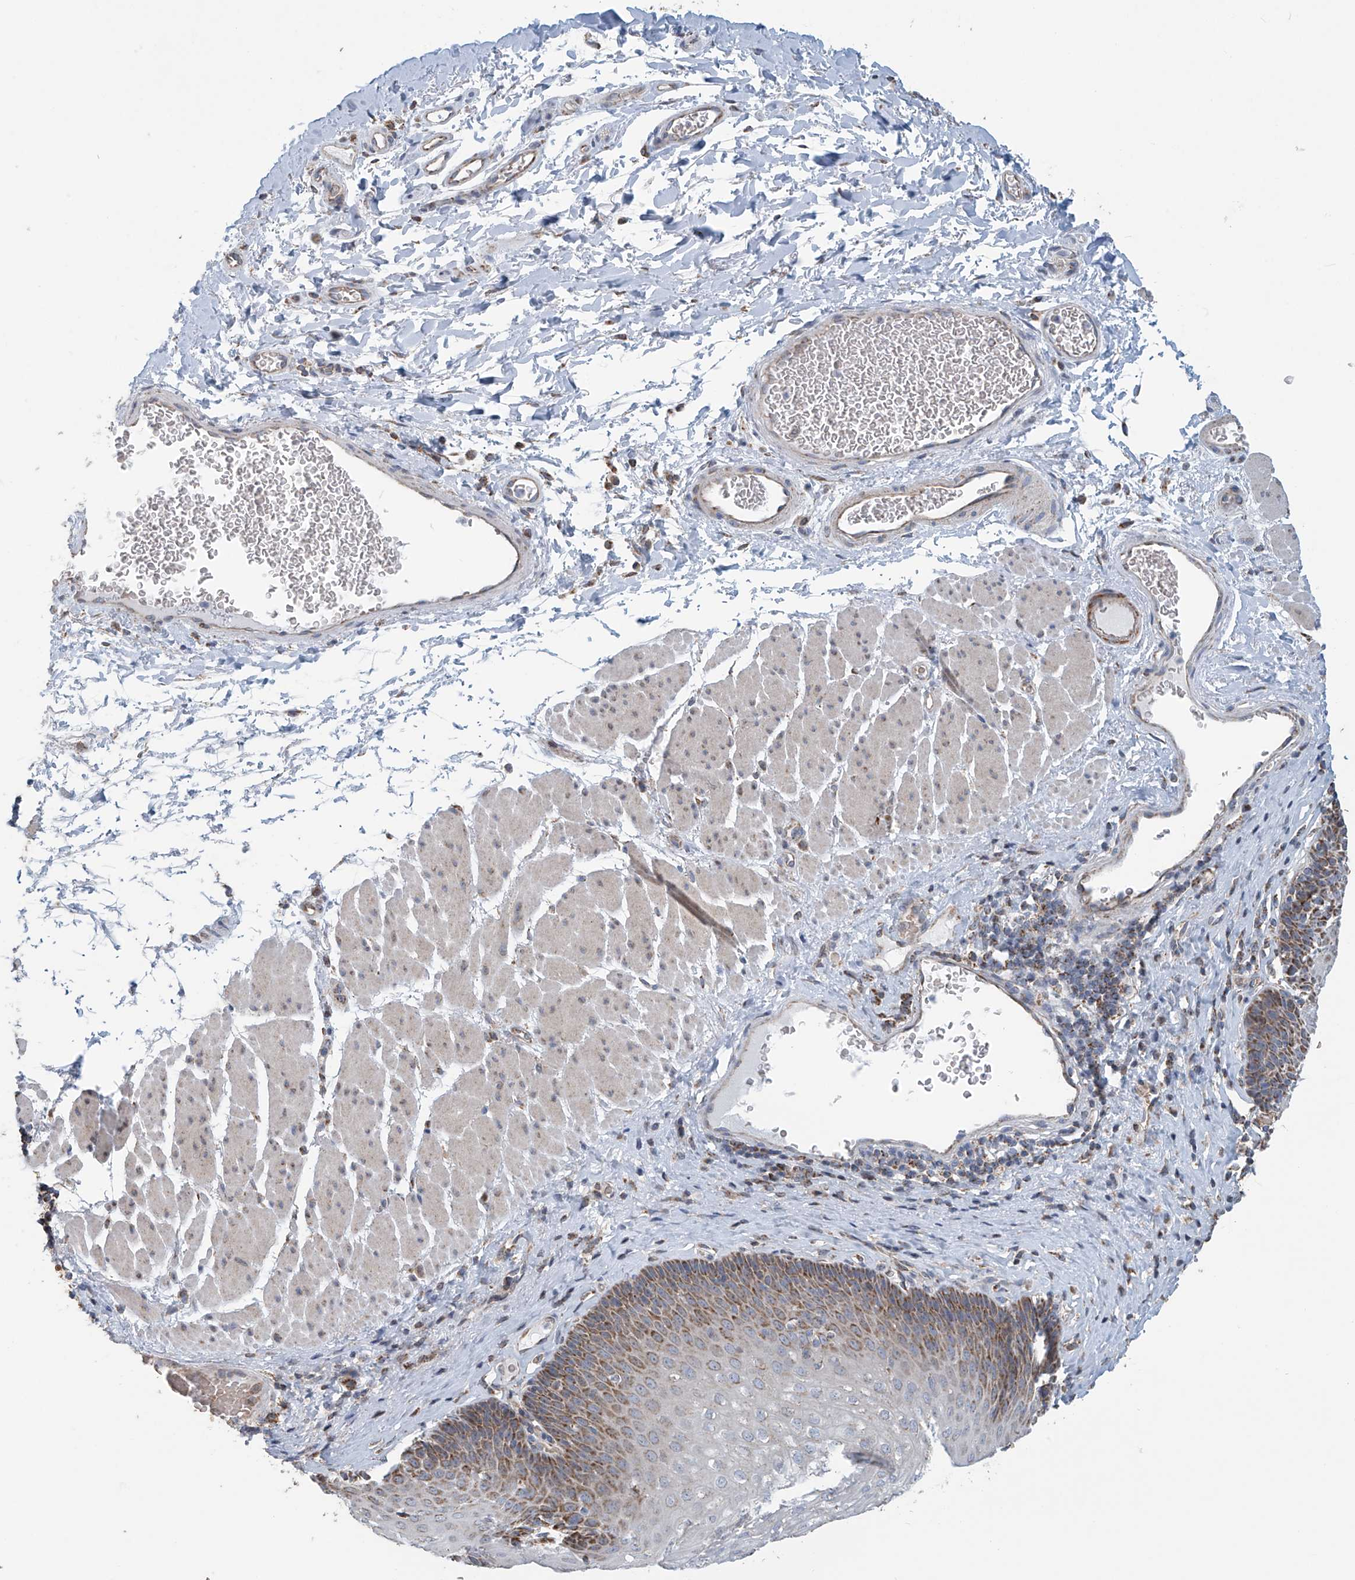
{"staining": {"intensity": "moderate", "quantity": ">75%", "location": "cytoplasmic/membranous"}, "tissue": "esophagus", "cell_type": "Squamous epithelial cells", "image_type": "normal", "snomed": [{"axis": "morphology", "description": "Normal tissue, NOS"}, {"axis": "topography", "description": "Esophagus"}], "caption": "This photomicrograph shows benign esophagus stained with IHC to label a protein in brown. The cytoplasmic/membranous of squamous epithelial cells show moderate positivity for the protein. Nuclei are counter-stained blue.", "gene": "COMMD1", "patient": {"sex": "female", "age": 66}}